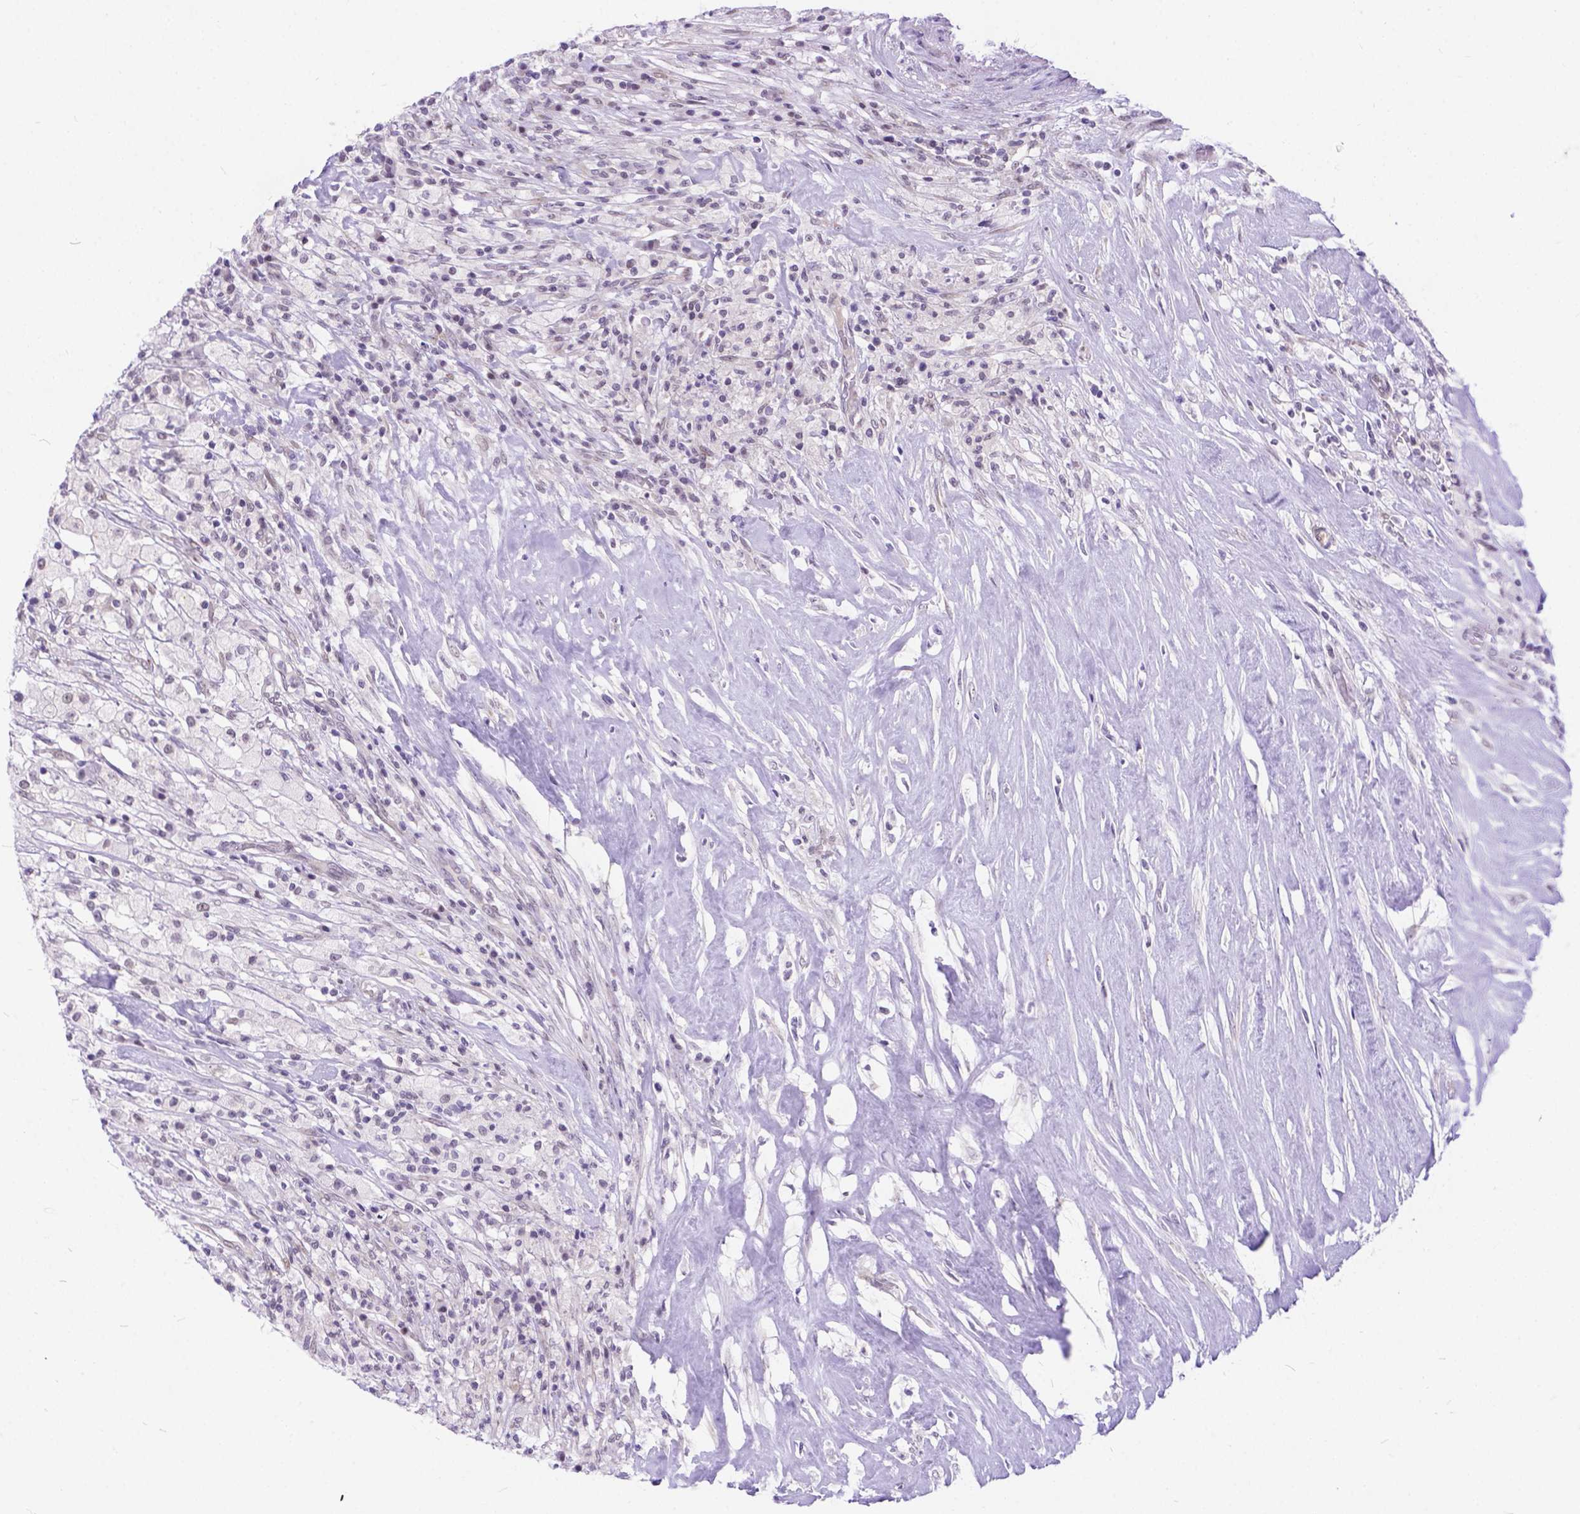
{"staining": {"intensity": "weak", "quantity": "<25%", "location": "nuclear"}, "tissue": "testis cancer", "cell_type": "Tumor cells", "image_type": "cancer", "snomed": [{"axis": "morphology", "description": "Necrosis, NOS"}, {"axis": "morphology", "description": "Carcinoma, Embryonal, NOS"}, {"axis": "topography", "description": "Testis"}], "caption": "This is an IHC image of human testis cancer. There is no expression in tumor cells.", "gene": "FAM124B", "patient": {"sex": "male", "age": 19}}